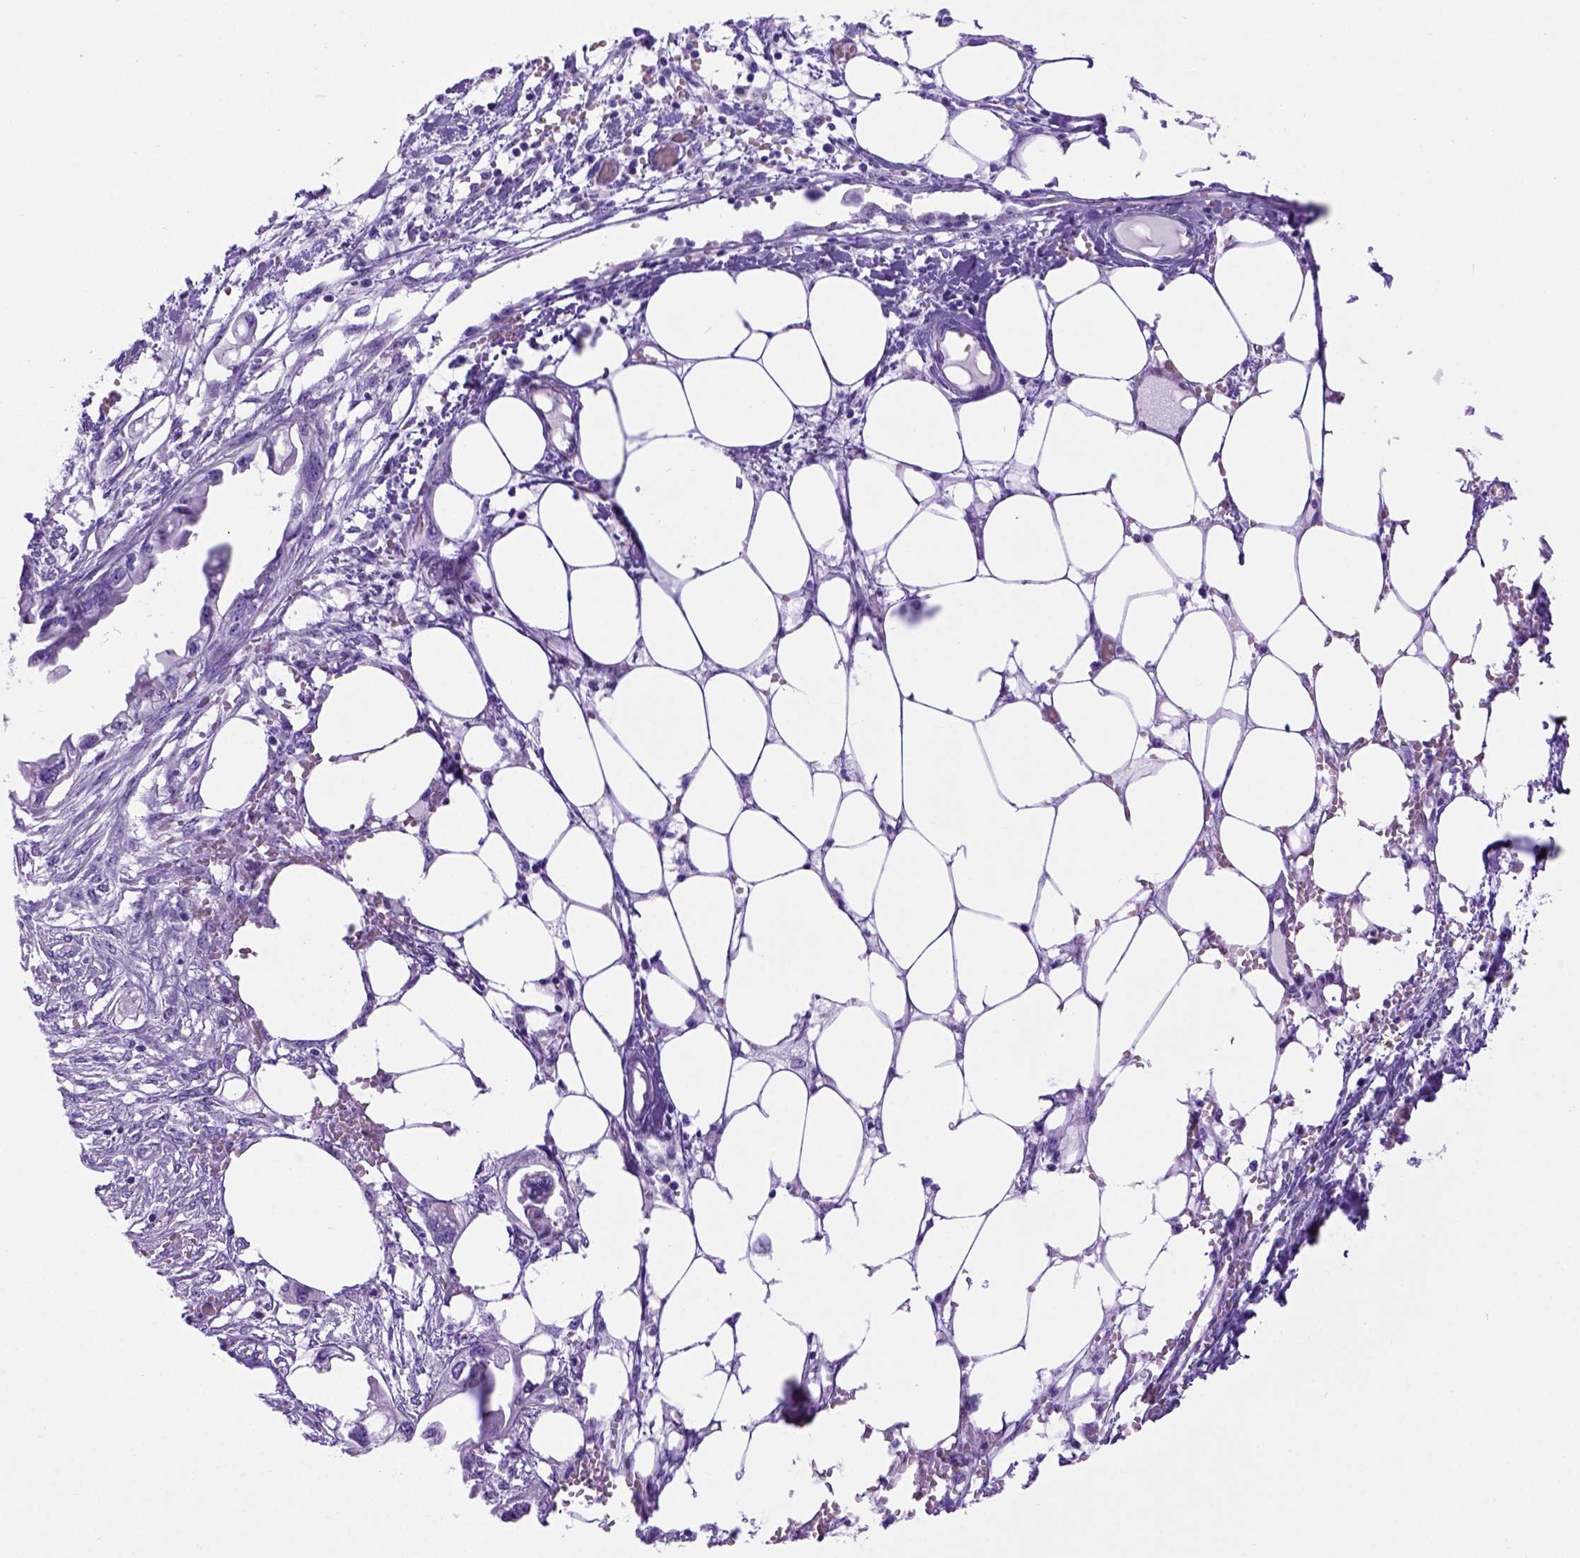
{"staining": {"intensity": "negative", "quantity": "none", "location": "none"}, "tissue": "endometrial cancer", "cell_type": "Tumor cells", "image_type": "cancer", "snomed": [{"axis": "morphology", "description": "Adenocarcinoma, NOS"}, {"axis": "morphology", "description": "Adenocarcinoma, metastatic, NOS"}, {"axis": "topography", "description": "Adipose tissue"}, {"axis": "topography", "description": "Endometrium"}], "caption": "High power microscopy histopathology image of an immunohistochemistry (IHC) micrograph of endometrial cancer, revealing no significant staining in tumor cells.", "gene": "MEOX2", "patient": {"sex": "female", "age": 67}}